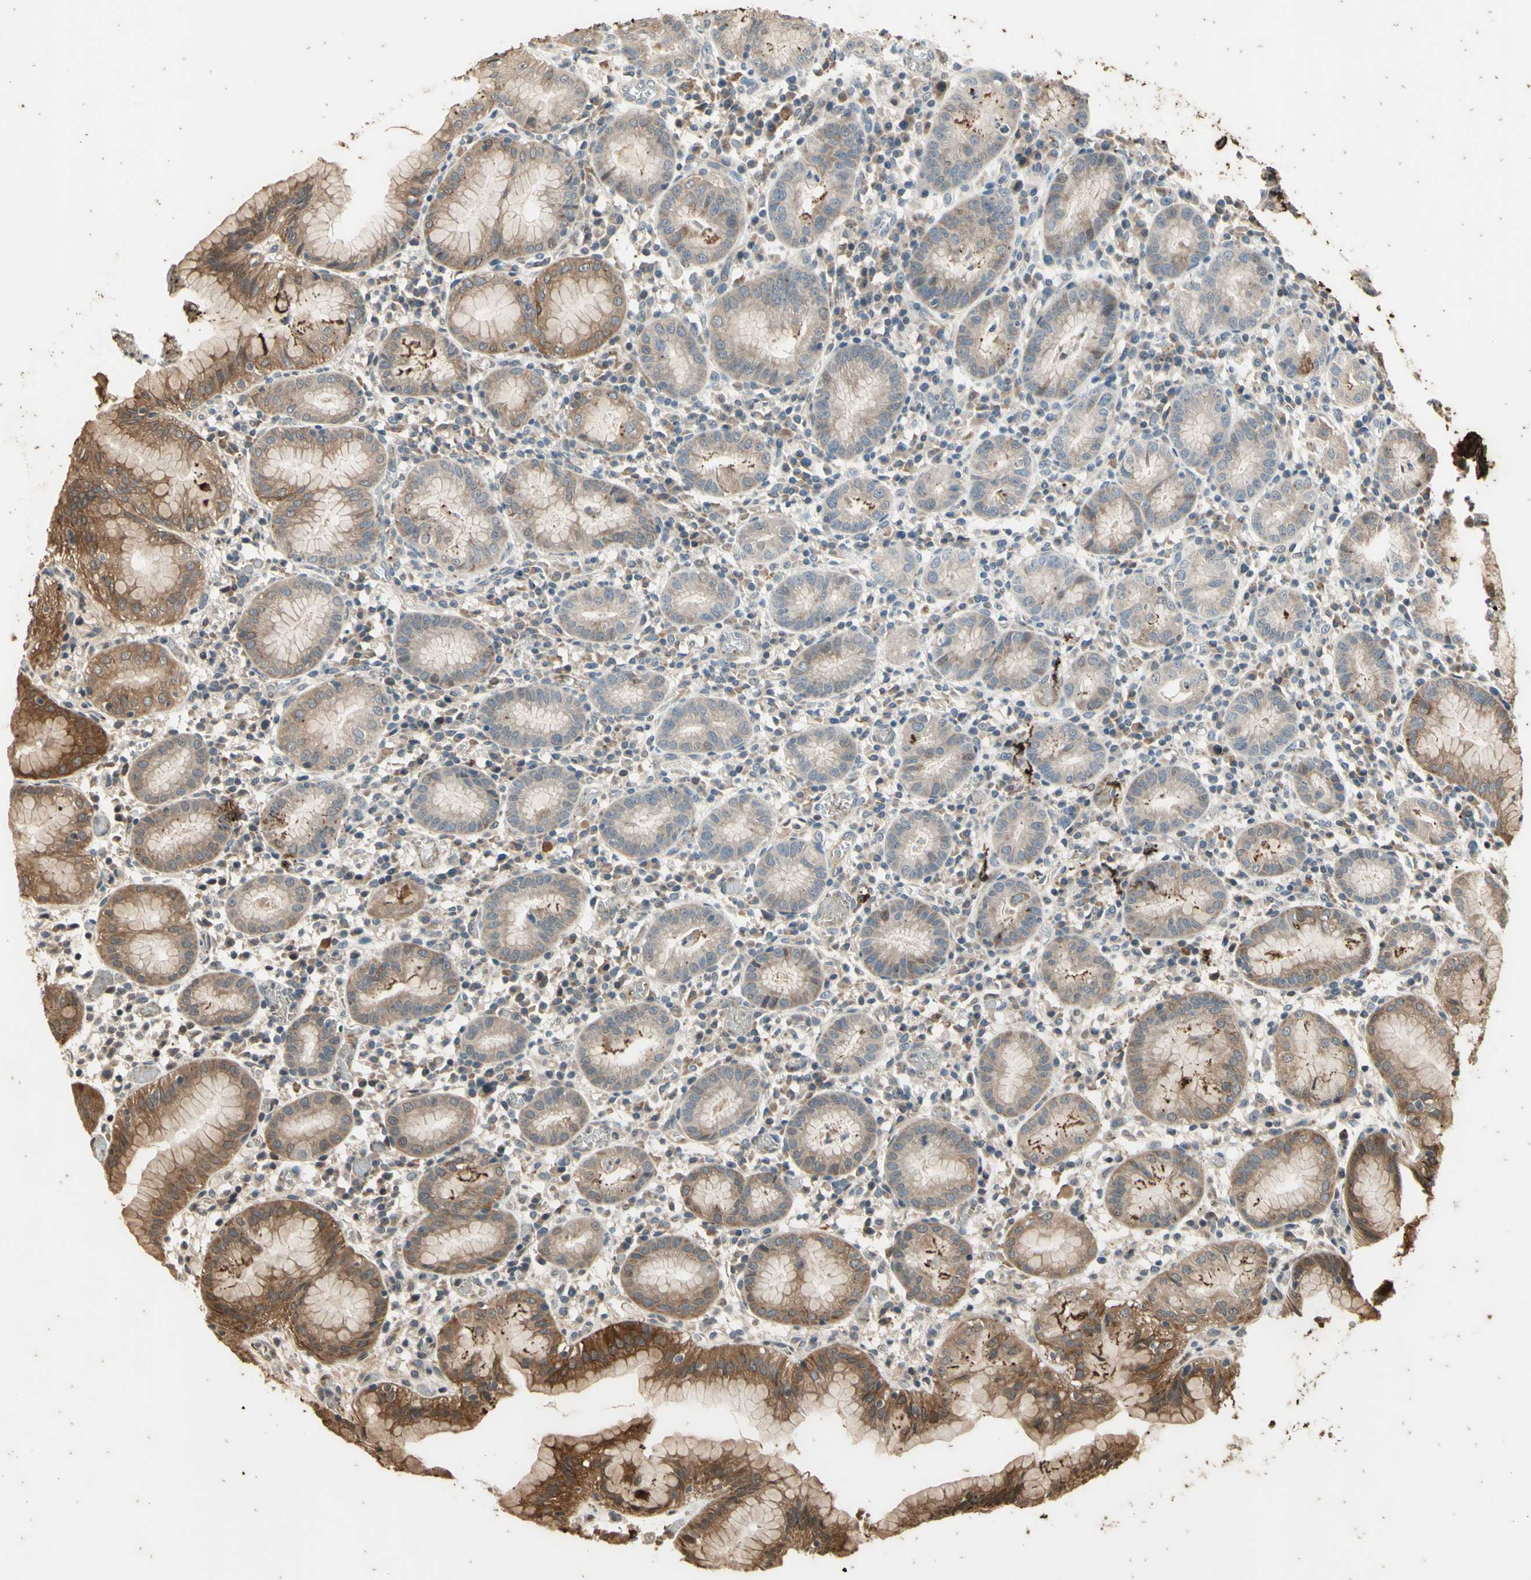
{"staining": {"intensity": "moderate", "quantity": "<25%", "location": "cytoplasmic/membranous"}, "tissue": "stomach", "cell_type": "Glandular cells", "image_type": "normal", "snomed": [{"axis": "morphology", "description": "Normal tissue, NOS"}, {"axis": "topography", "description": "Stomach"}, {"axis": "topography", "description": "Stomach, lower"}], "caption": "An IHC photomicrograph of benign tissue is shown. Protein staining in brown labels moderate cytoplasmic/membranous positivity in stomach within glandular cells. The staining was performed using DAB, with brown indicating positive protein expression. Nuclei are stained blue with hematoxylin.", "gene": "EFNB2", "patient": {"sex": "female", "age": 75}}